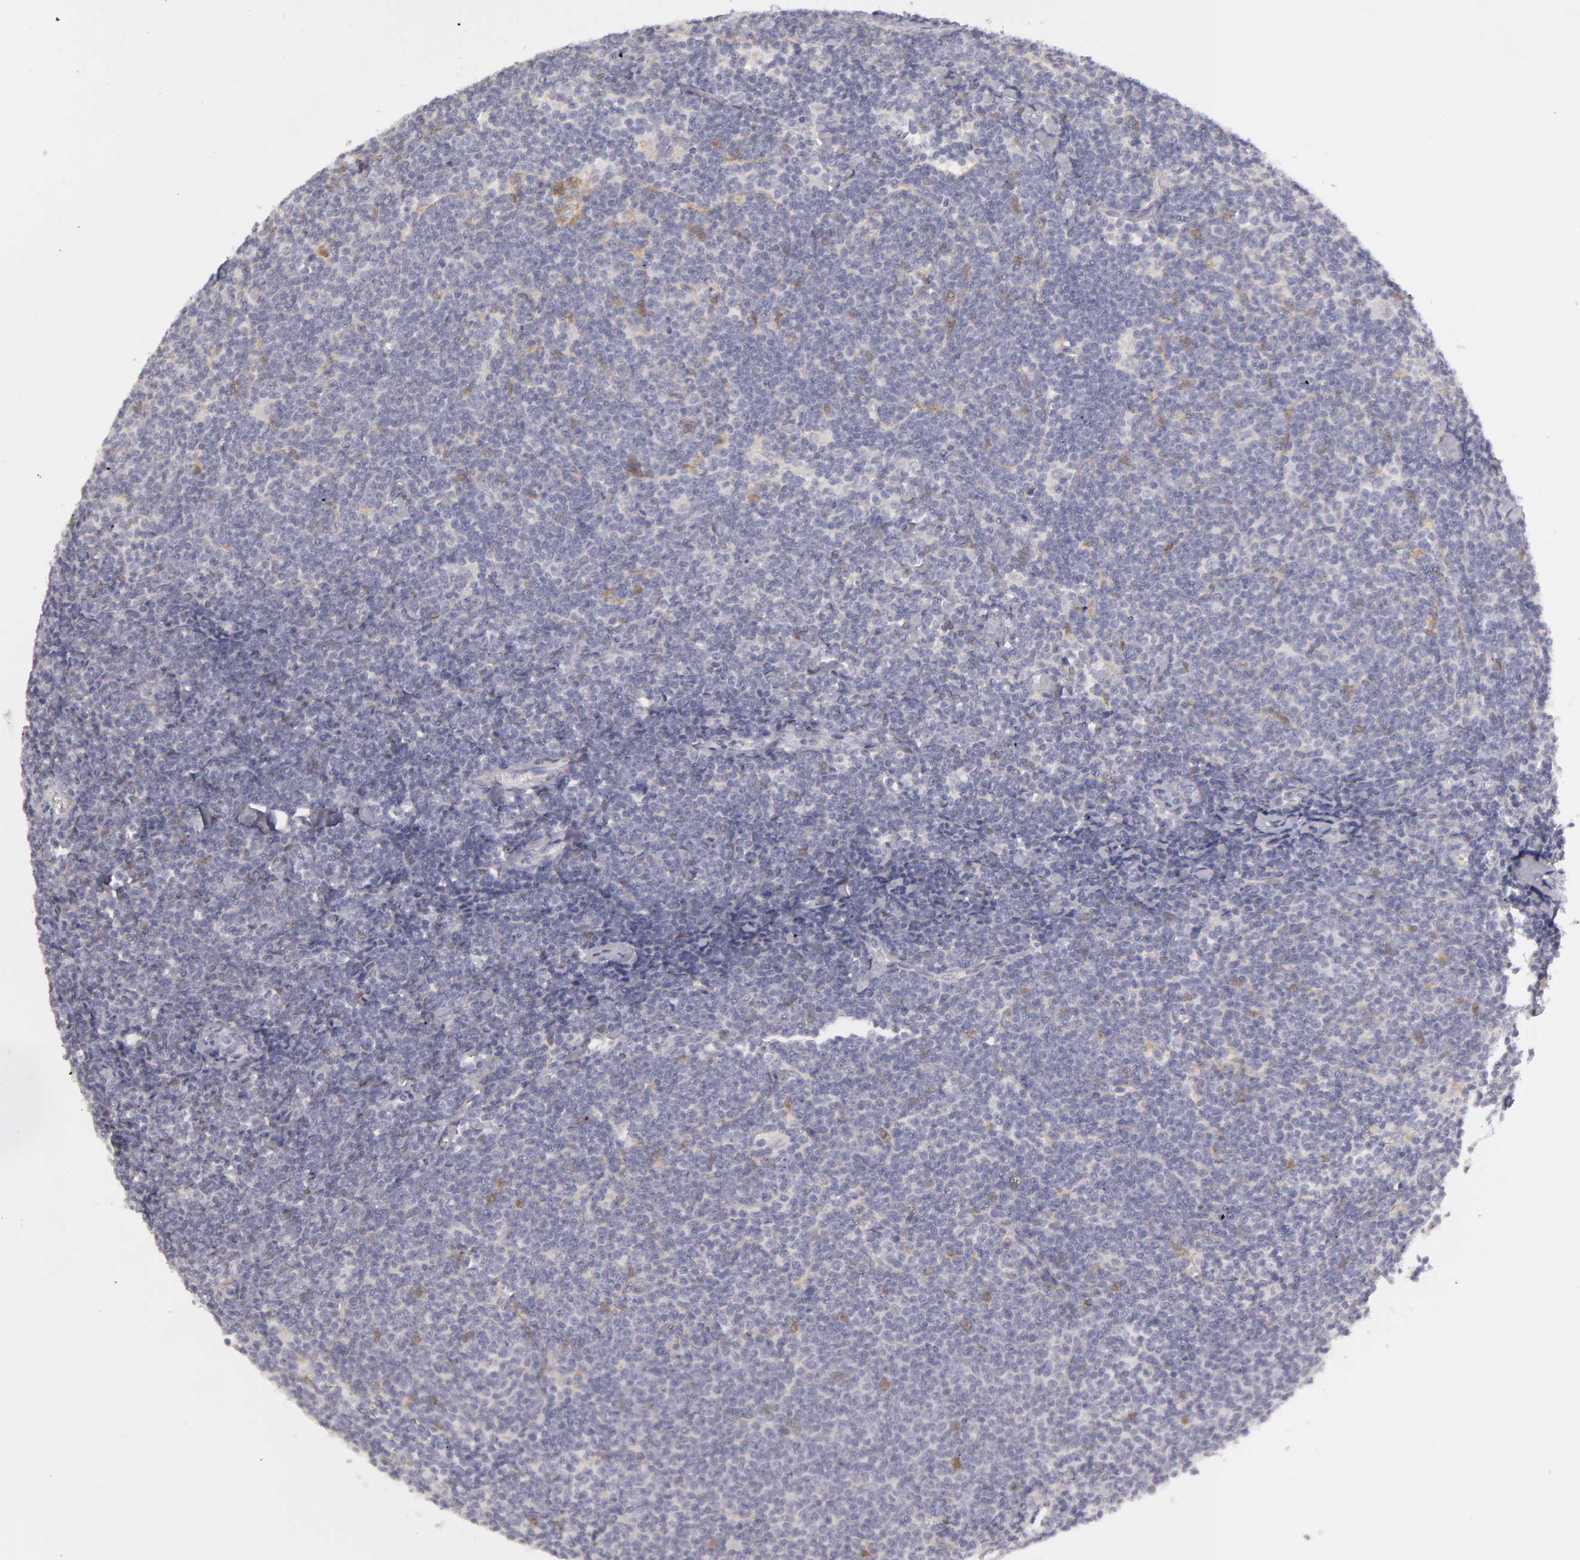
{"staining": {"intensity": "negative", "quantity": "none", "location": "none"}, "tissue": "lymphoma", "cell_type": "Tumor cells", "image_type": "cancer", "snomed": [{"axis": "morphology", "description": "Malignant lymphoma, non-Hodgkin's type, Low grade"}, {"axis": "topography", "description": "Lymph node"}], "caption": "Tumor cells show no significant positivity in low-grade malignant lymphoma, non-Hodgkin's type.", "gene": "EFS", "patient": {"sex": "male", "age": 65}}